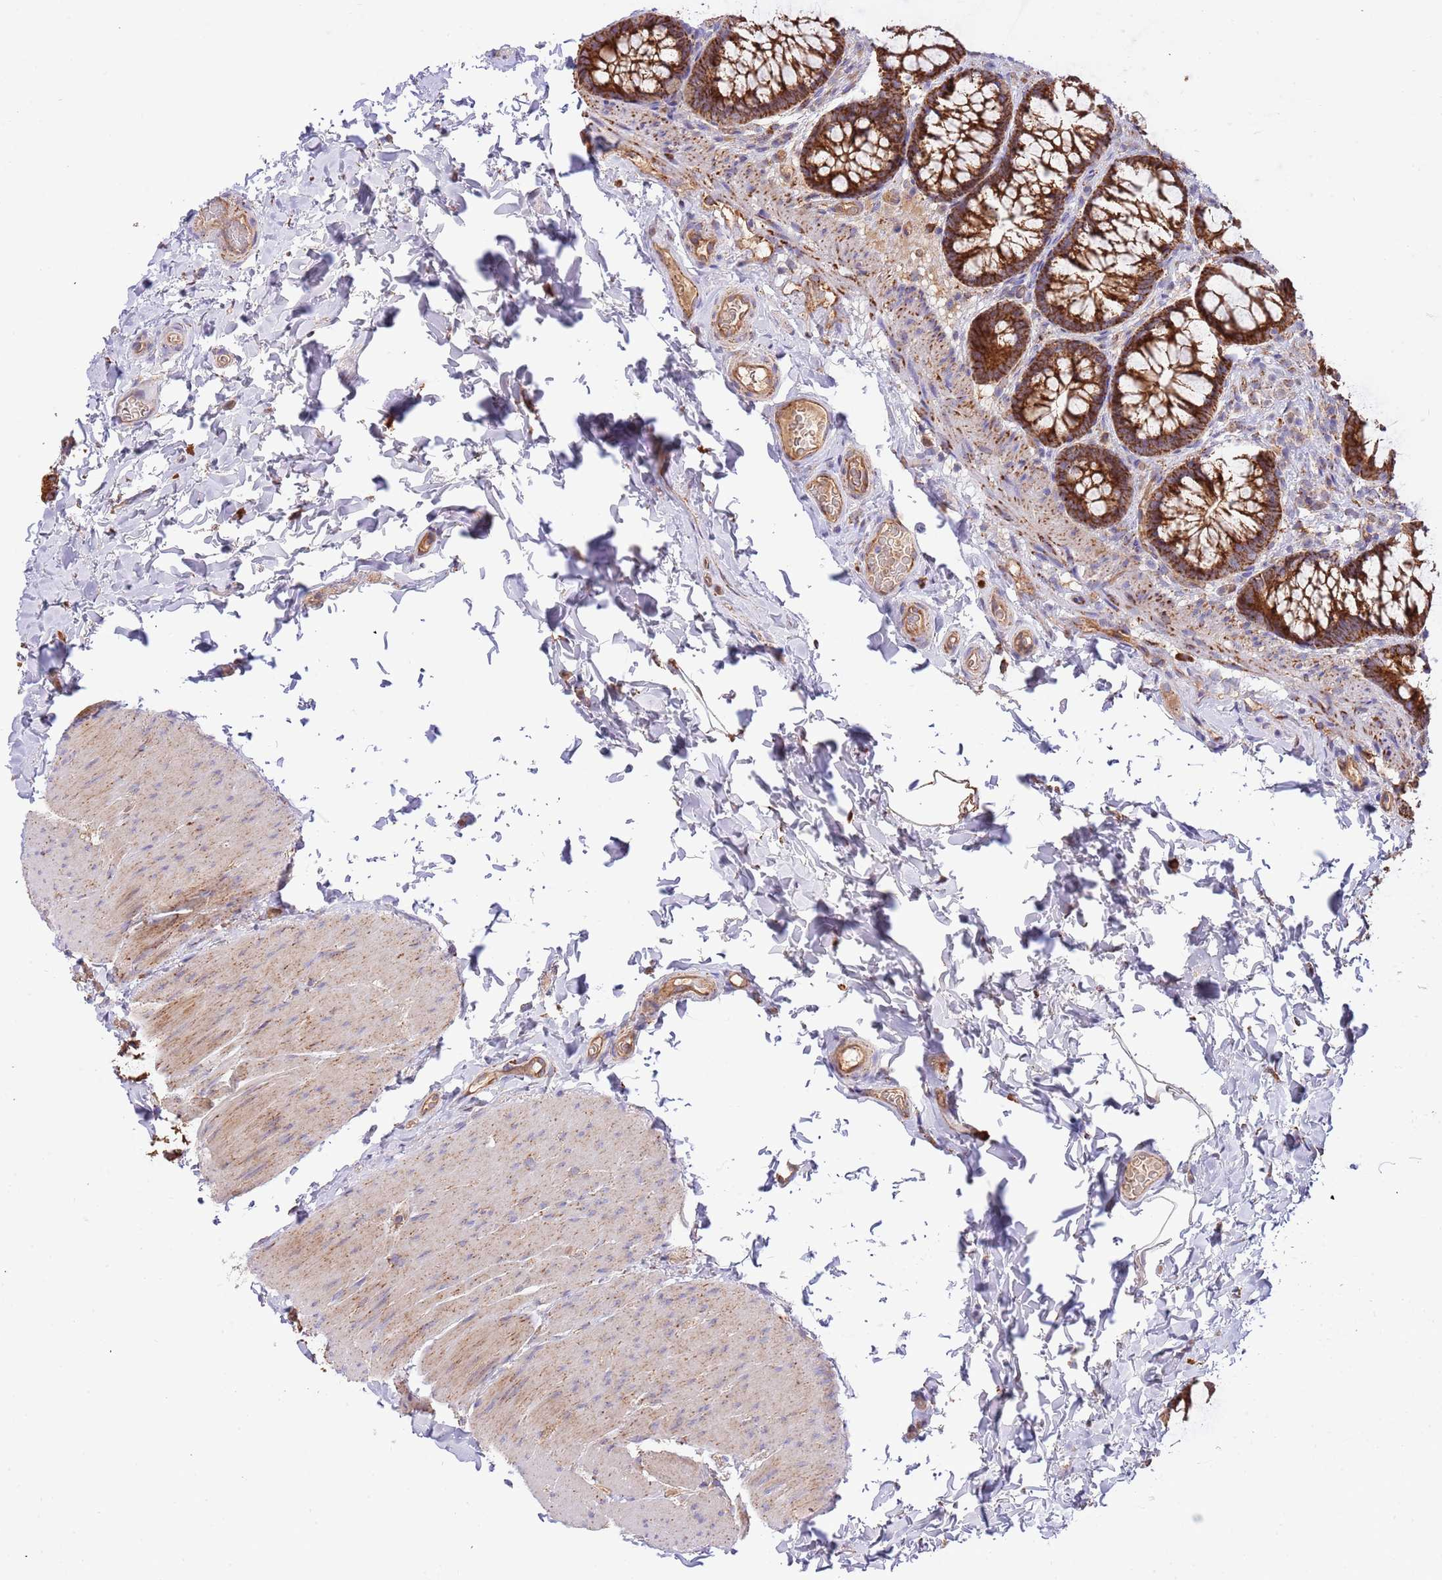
{"staining": {"intensity": "moderate", "quantity": ">75%", "location": "cytoplasmic/membranous"}, "tissue": "colon", "cell_type": "Endothelial cells", "image_type": "normal", "snomed": [{"axis": "morphology", "description": "Normal tissue, NOS"}, {"axis": "topography", "description": "Colon"}], "caption": "A brown stain highlights moderate cytoplasmic/membranous expression of a protein in endothelial cells of benign human colon.", "gene": "DOCK6", "patient": {"sex": "male", "age": 46}}